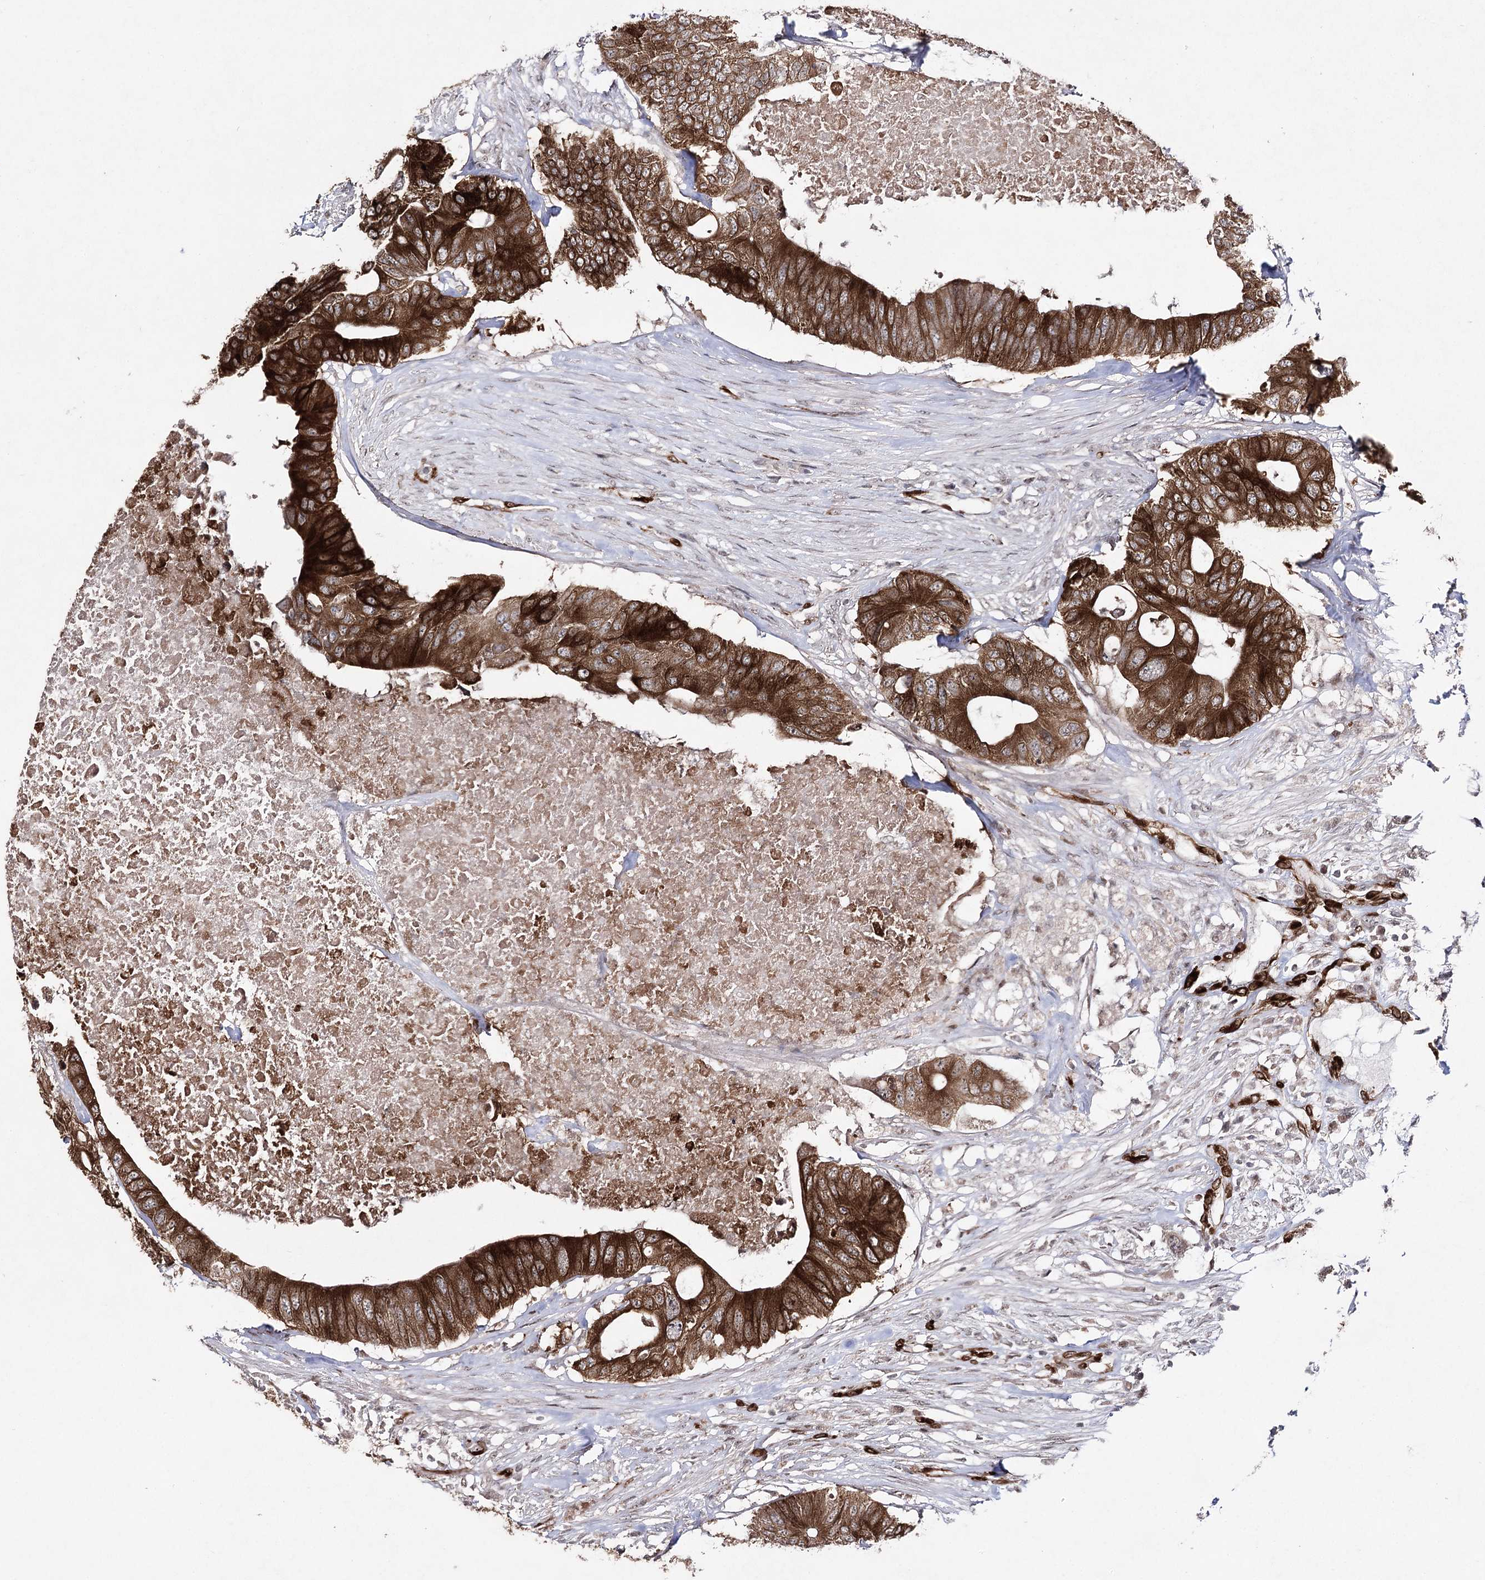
{"staining": {"intensity": "strong", "quantity": ">75%", "location": "cytoplasmic/membranous"}, "tissue": "colorectal cancer", "cell_type": "Tumor cells", "image_type": "cancer", "snomed": [{"axis": "morphology", "description": "Adenocarcinoma, NOS"}, {"axis": "topography", "description": "Colon"}], "caption": "IHC of adenocarcinoma (colorectal) reveals high levels of strong cytoplasmic/membranous positivity in approximately >75% of tumor cells. The protein is stained brown, and the nuclei are stained in blue (DAB (3,3'-diaminobenzidine) IHC with brightfield microscopy, high magnification).", "gene": "HSD11B2", "patient": {"sex": "male", "age": 71}}